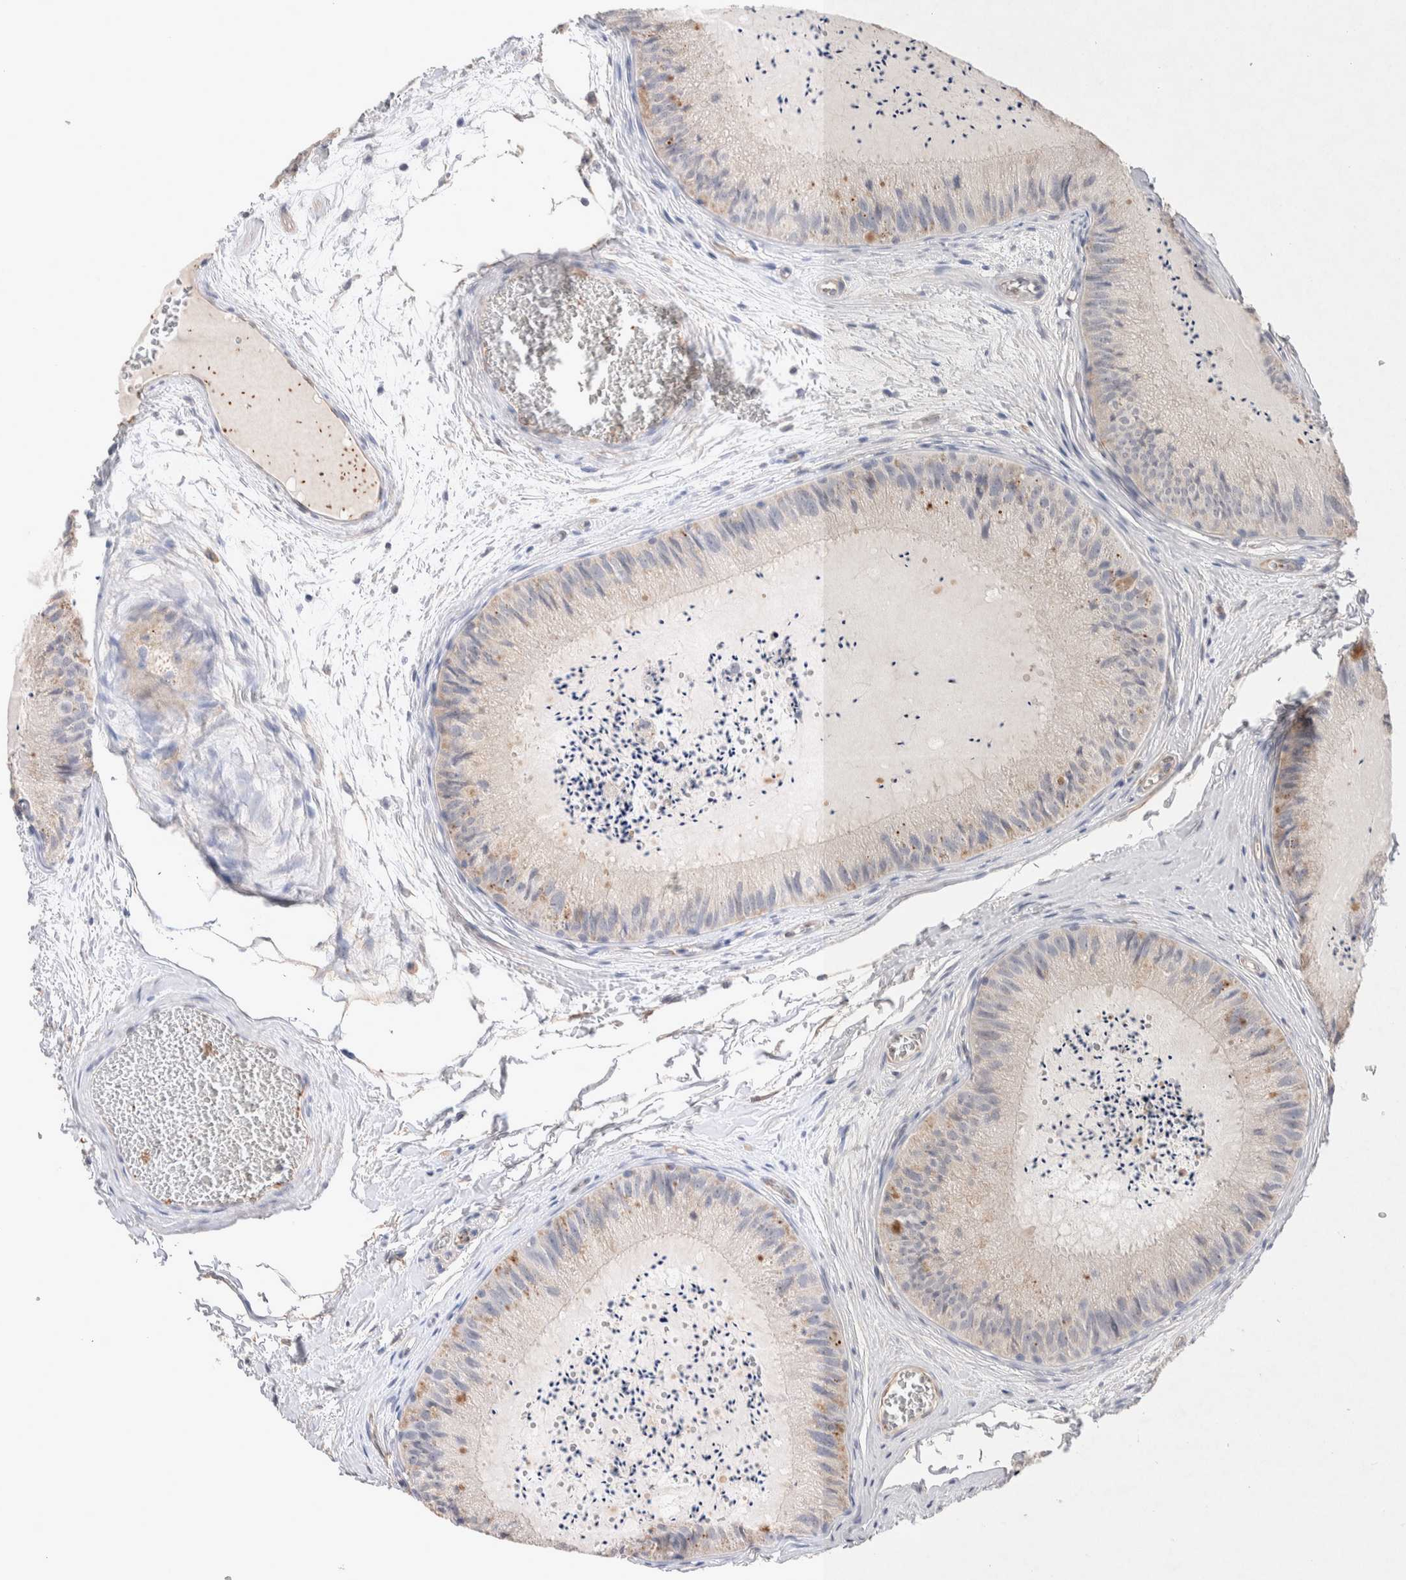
{"staining": {"intensity": "moderate", "quantity": "<25%", "location": "cytoplasmic/membranous"}, "tissue": "epididymis", "cell_type": "Glandular cells", "image_type": "normal", "snomed": [{"axis": "morphology", "description": "Normal tissue, NOS"}, {"axis": "topography", "description": "Epididymis"}], "caption": "Immunohistochemistry staining of normal epididymis, which displays low levels of moderate cytoplasmic/membranous positivity in about <25% of glandular cells indicating moderate cytoplasmic/membranous protein positivity. The staining was performed using DAB (3,3'-diaminobenzidine) (brown) for protein detection and nuclei were counterstained in hematoxylin (blue).", "gene": "FFAR2", "patient": {"sex": "male", "age": 31}}